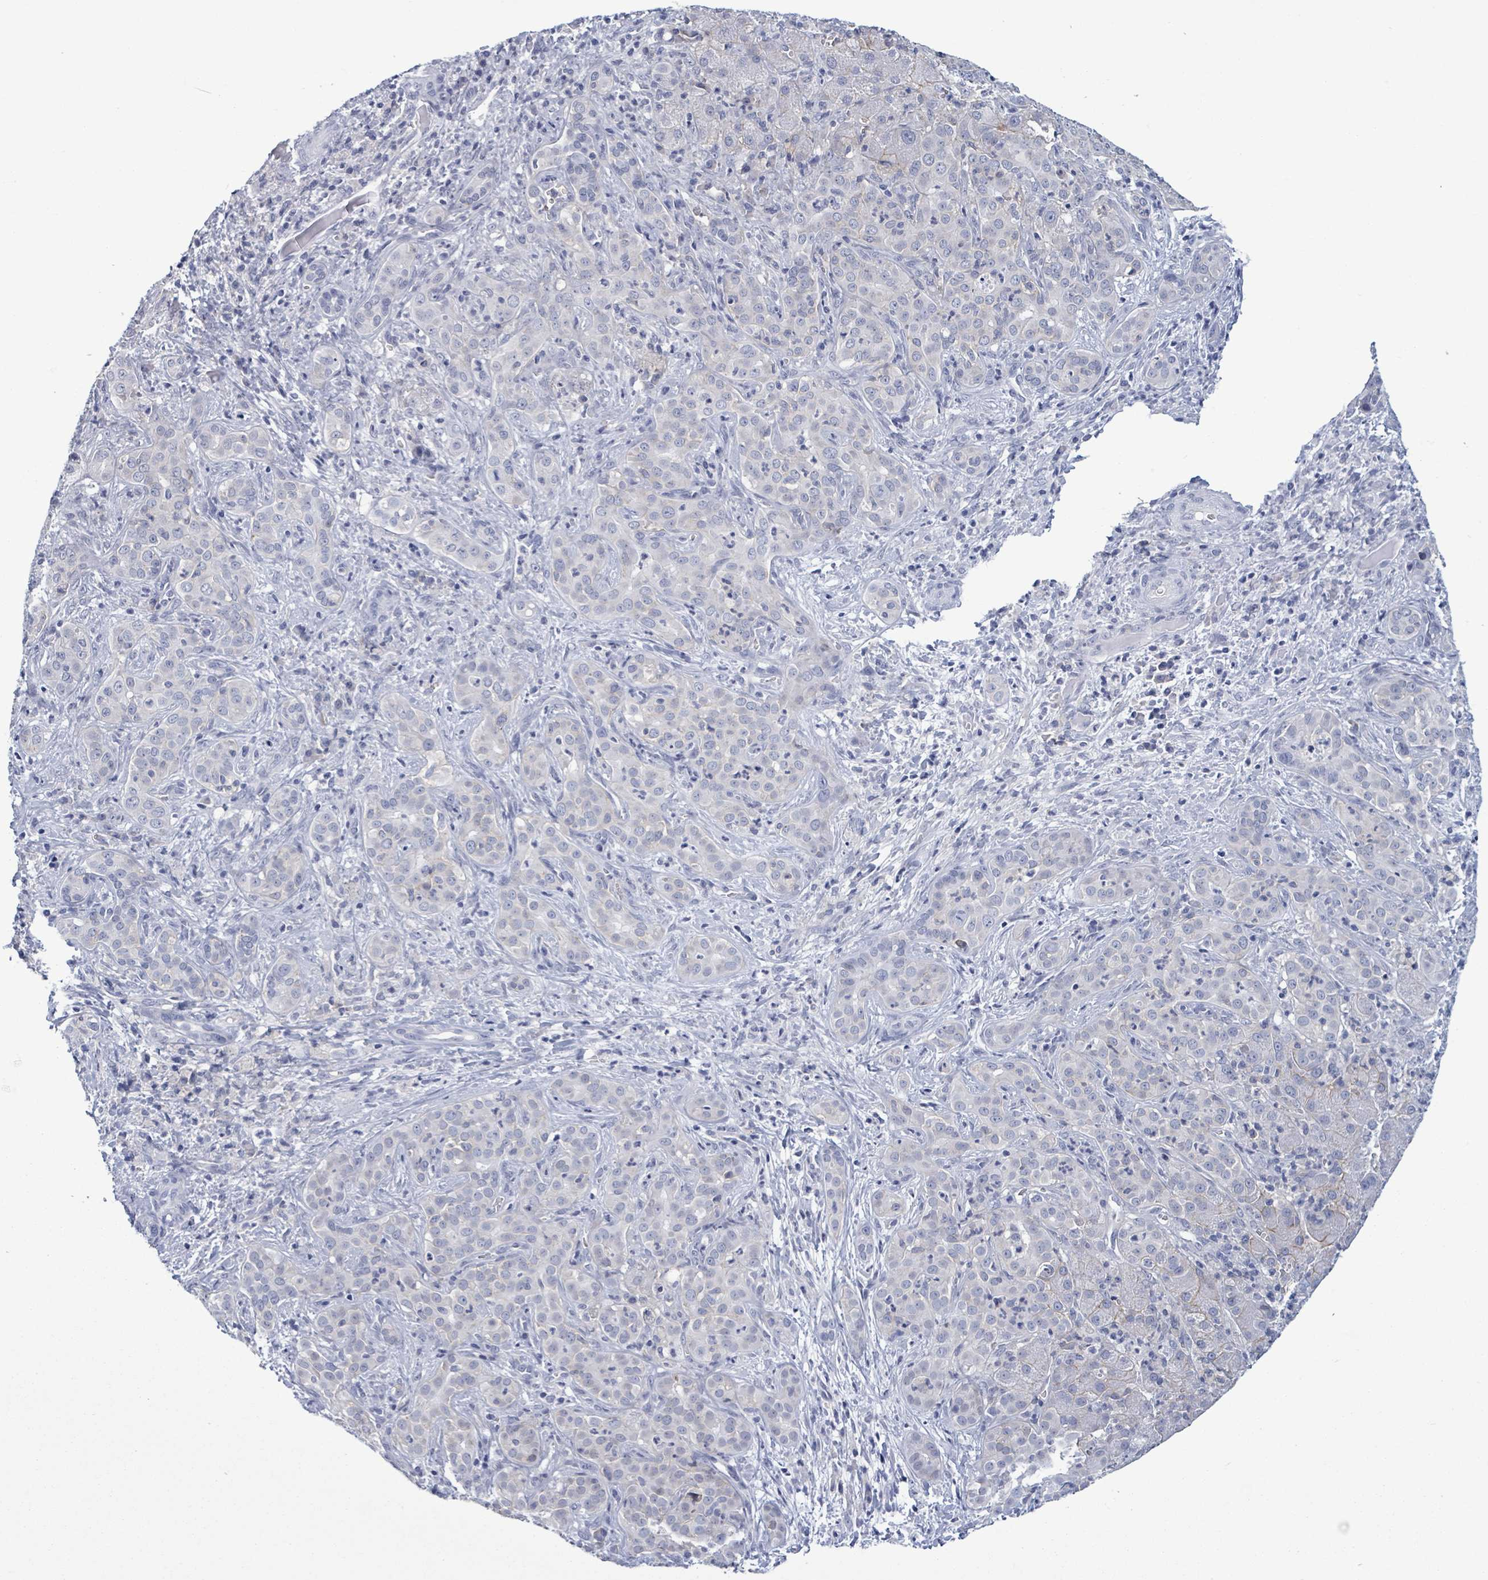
{"staining": {"intensity": "weak", "quantity": "<25%", "location": "cytoplasmic/membranous"}, "tissue": "liver cancer", "cell_type": "Tumor cells", "image_type": "cancer", "snomed": [{"axis": "morphology", "description": "Cholangiocarcinoma"}, {"axis": "topography", "description": "Liver"}], "caption": "This is an IHC histopathology image of cholangiocarcinoma (liver). There is no positivity in tumor cells.", "gene": "BSG", "patient": {"sex": "male", "age": 67}}